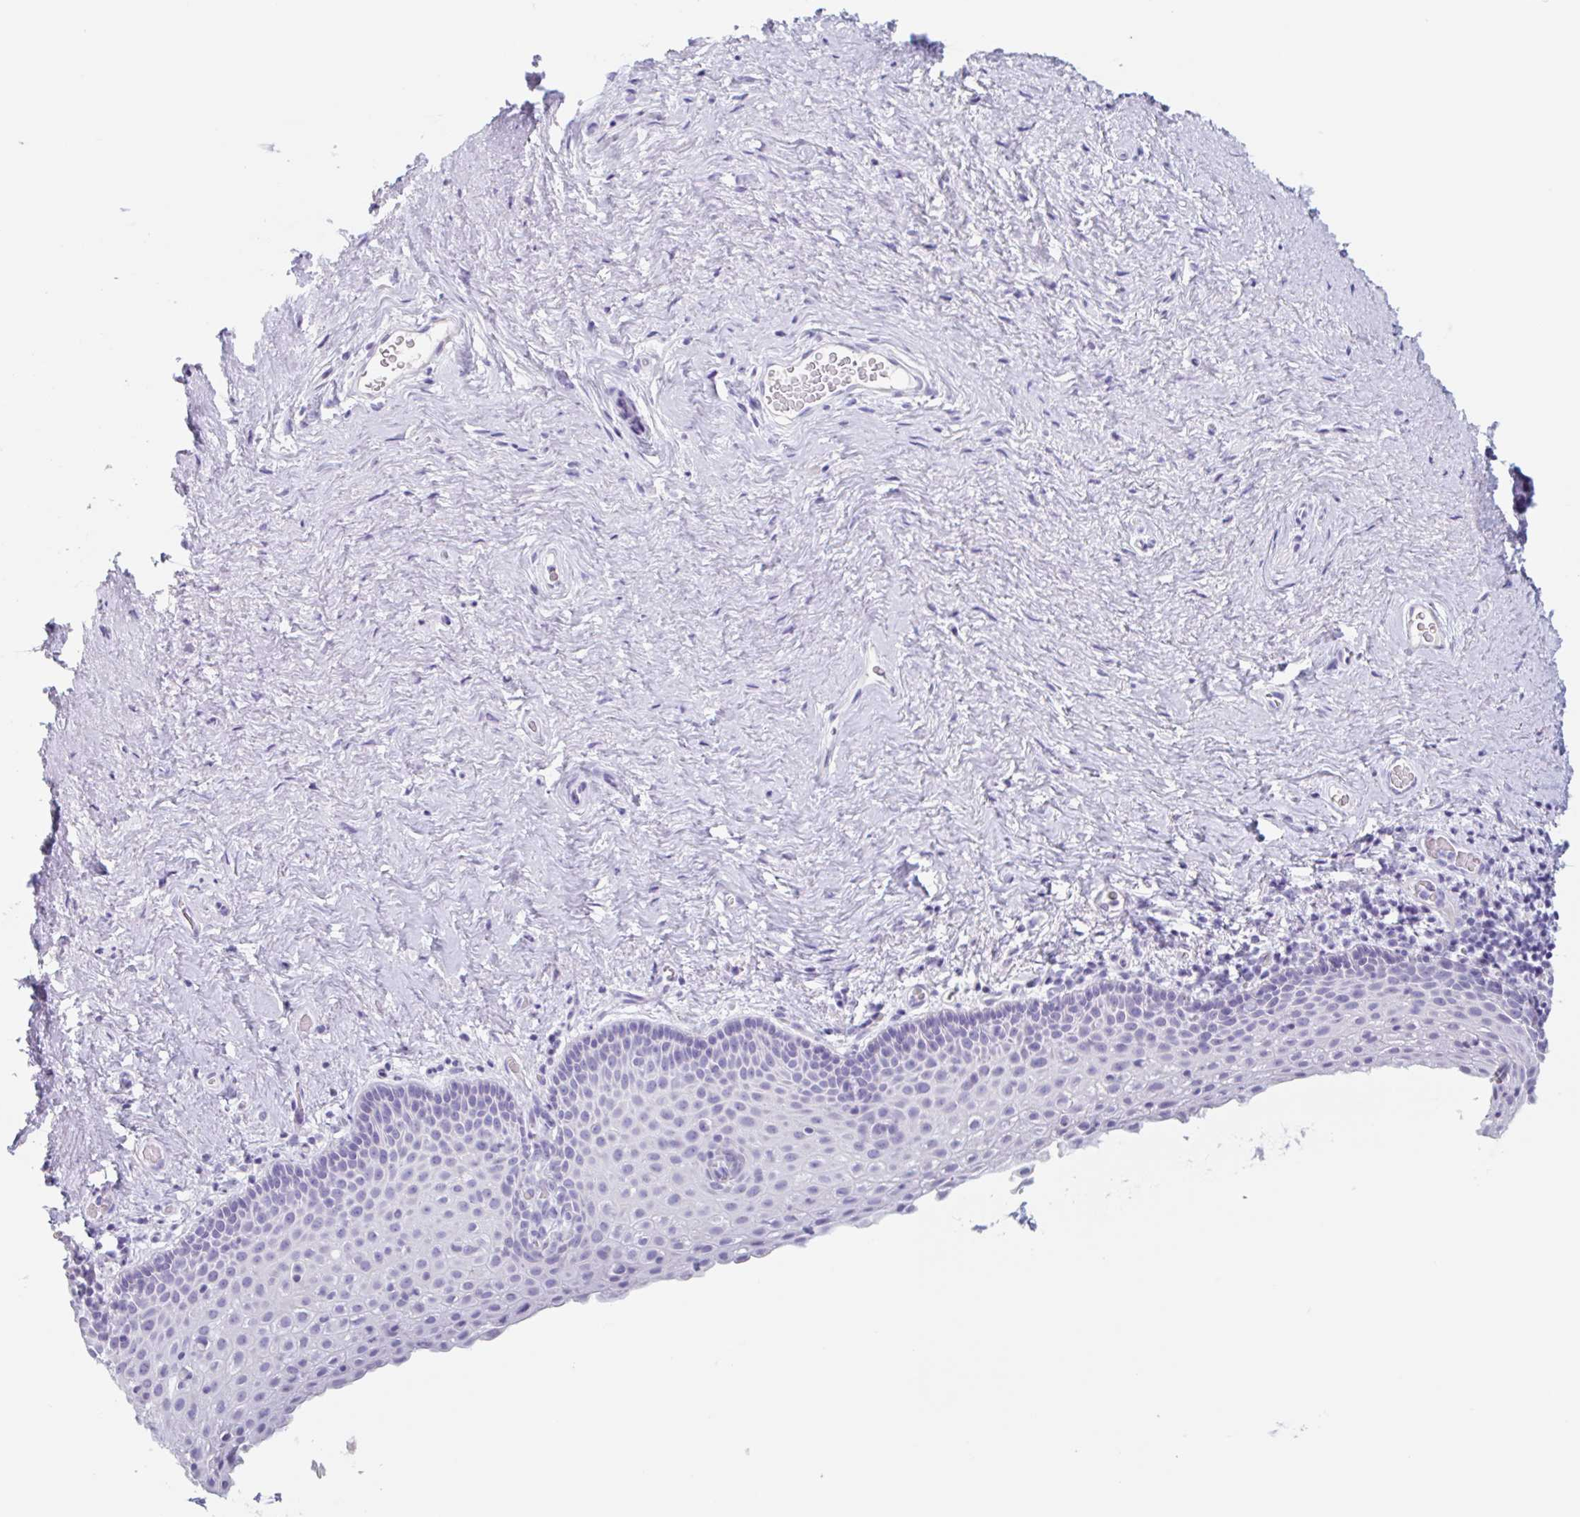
{"staining": {"intensity": "negative", "quantity": "none", "location": "none"}, "tissue": "vagina", "cell_type": "Squamous epithelial cells", "image_type": "normal", "snomed": [{"axis": "morphology", "description": "Normal tissue, NOS"}, {"axis": "topography", "description": "Vagina"}], "caption": "This is a histopathology image of immunohistochemistry (IHC) staining of unremarkable vagina, which shows no positivity in squamous epithelial cells.", "gene": "EMC4", "patient": {"sex": "female", "age": 61}}